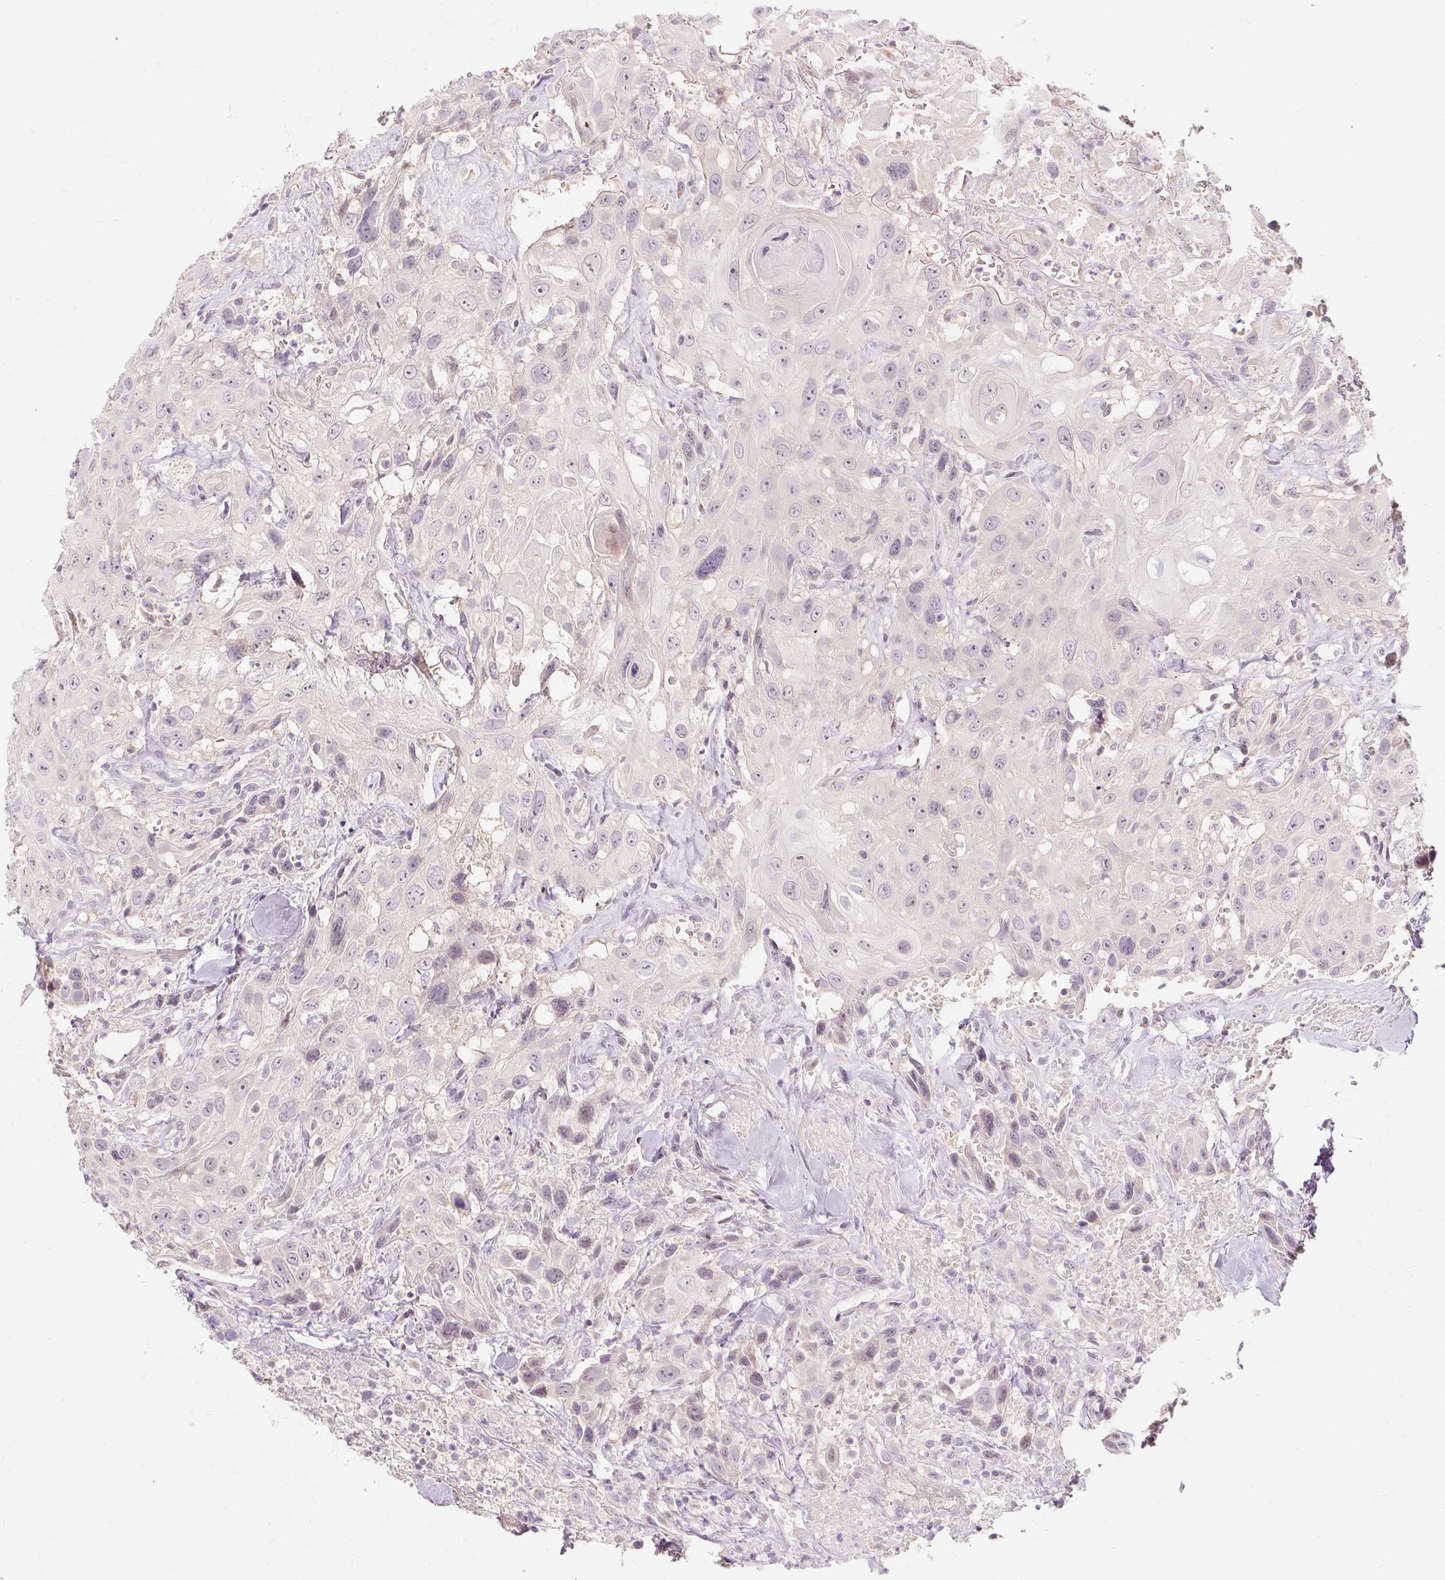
{"staining": {"intensity": "negative", "quantity": "none", "location": "none"}, "tissue": "head and neck cancer", "cell_type": "Tumor cells", "image_type": "cancer", "snomed": [{"axis": "morphology", "description": "Squamous cell carcinoma, NOS"}, {"axis": "topography", "description": "Head-Neck"}], "caption": "IHC of head and neck cancer (squamous cell carcinoma) shows no expression in tumor cells.", "gene": "CAPN3", "patient": {"sex": "male", "age": 81}}